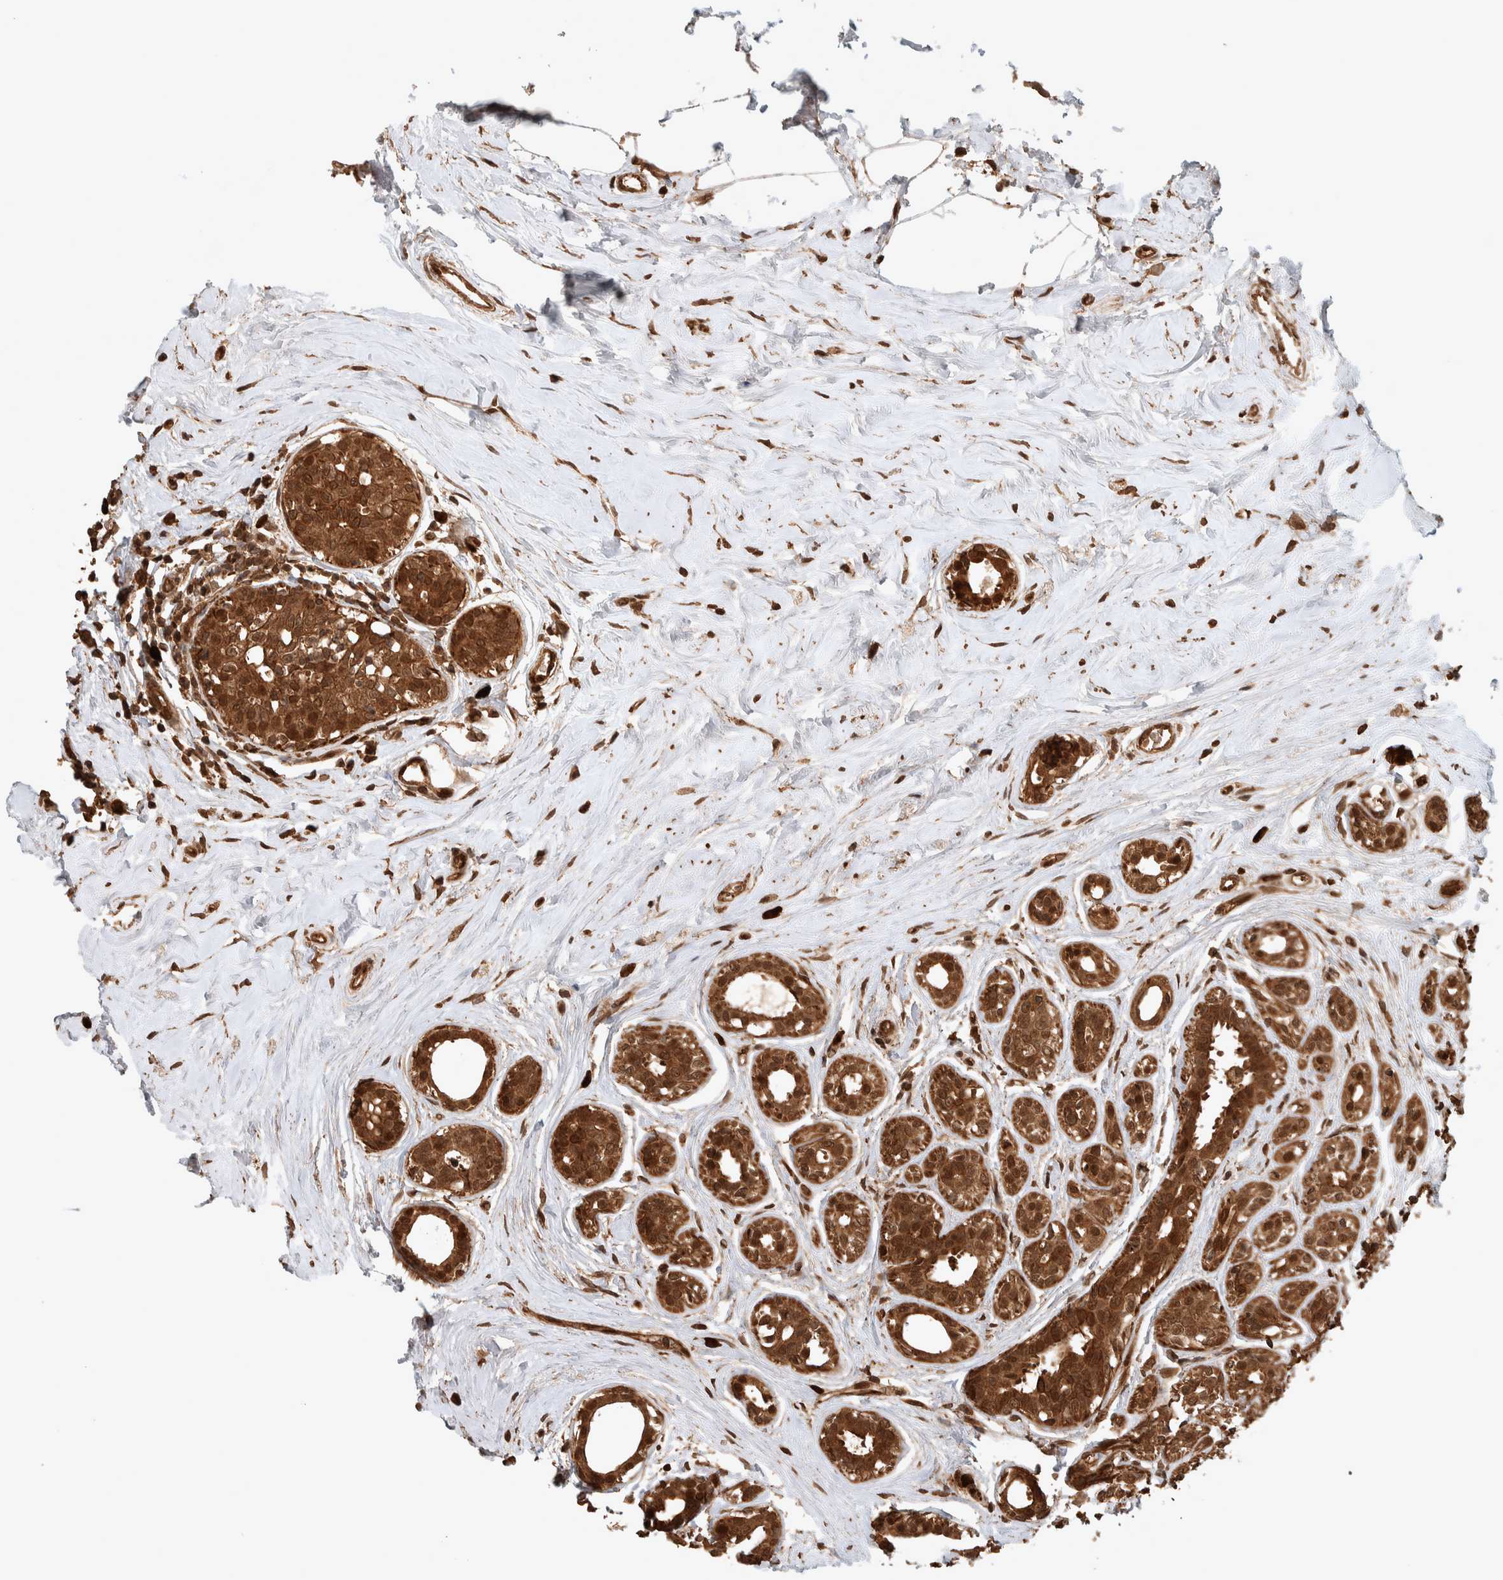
{"staining": {"intensity": "moderate", "quantity": ">75%", "location": "cytoplasmic/membranous,nuclear"}, "tissue": "breast cancer", "cell_type": "Tumor cells", "image_type": "cancer", "snomed": [{"axis": "morphology", "description": "Duct carcinoma"}, {"axis": "topography", "description": "Breast"}], "caption": "Moderate cytoplasmic/membranous and nuclear protein staining is present in about >75% of tumor cells in breast cancer. Using DAB (3,3'-diaminobenzidine) (brown) and hematoxylin (blue) stains, captured at high magnification using brightfield microscopy.", "gene": "CNTROB", "patient": {"sex": "female", "age": 55}}